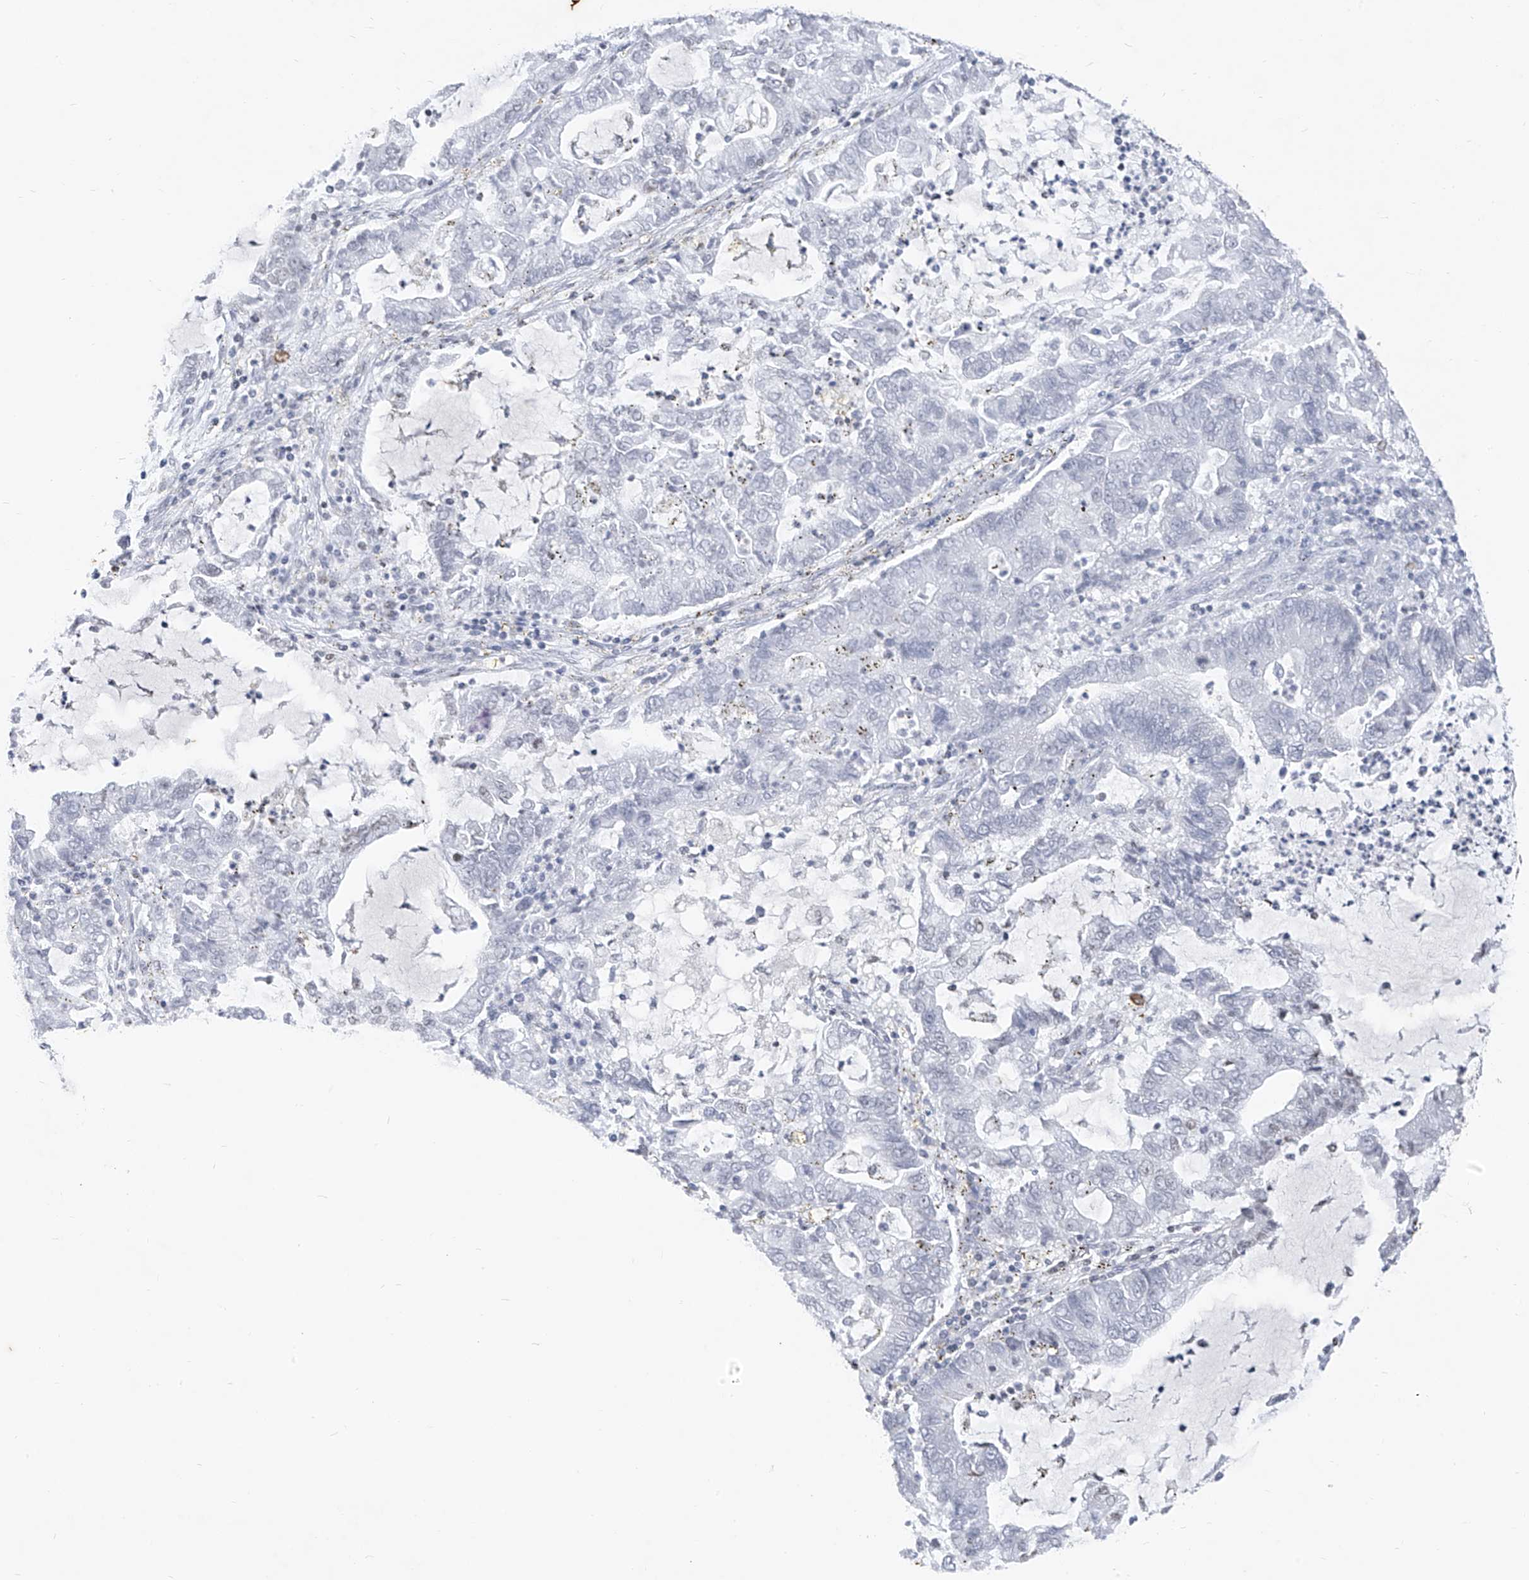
{"staining": {"intensity": "negative", "quantity": "none", "location": "none"}, "tissue": "lung cancer", "cell_type": "Tumor cells", "image_type": "cancer", "snomed": [{"axis": "morphology", "description": "Adenocarcinoma, NOS"}, {"axis": "topography", "description": "Lung"}], "caption": "Human lung cancer stained for a protein using immunohistochemistry demonstrates no staining in tumor cells.", "gene": "CX3CR1", "patient": {"sex": "female", "age": 51}}